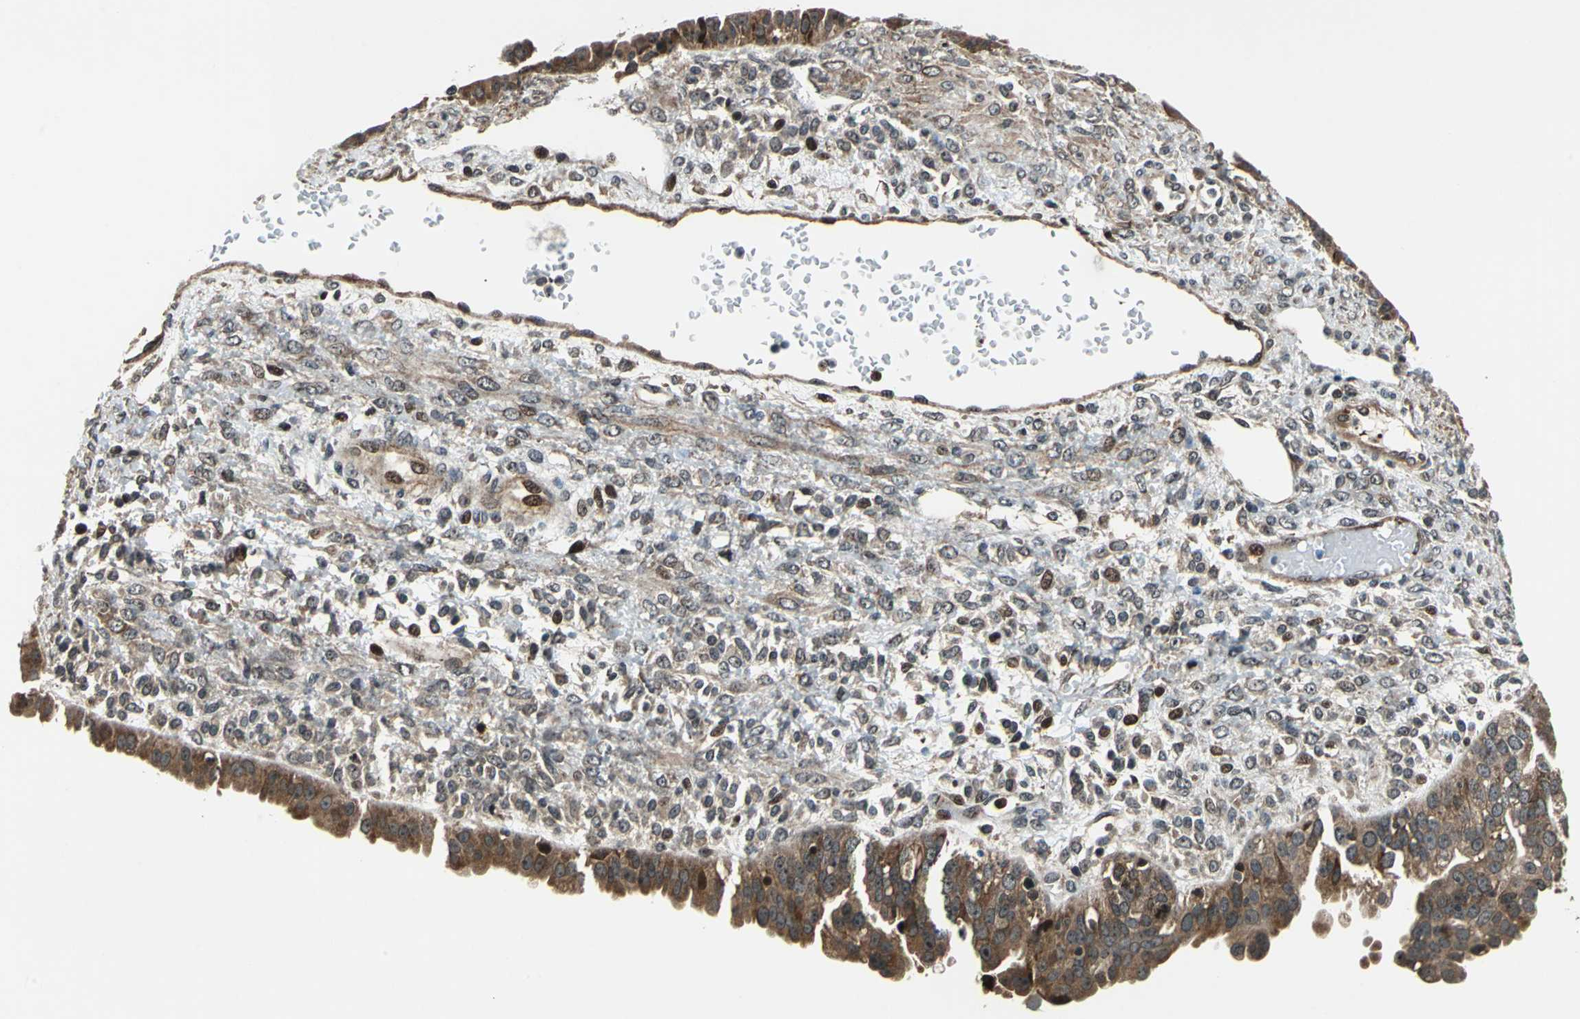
{"staining": {"intensity": "strong", "quantity": ">75%", "location": "cytoplasmic/membranous,nuclear"}, "tissue": "ovarian cancer", "cell_type": "Tumor cells", "image_type": "cancer", "snomed": [{"axis": "morphology", "description": "Carcinoma, NOS"}, {"axis": "topography", "description": "Soft tissue"}, {"axis": "topography", "description": "Ovary"}], "caption": "An immunohistochemistry (IHC) photomicrograph of tumor tissue is shown. Protein staining in brown shows strong cytoplasmic/membranous and nuclear positivity in carcinoma (ovarian) within tumor cells. (DAB (3,3'-diaminobenzidine) IHC with brightfield microscopy, high magnification).", "gene": "AATF", "patient": {"sex": "female", "age": 54}}